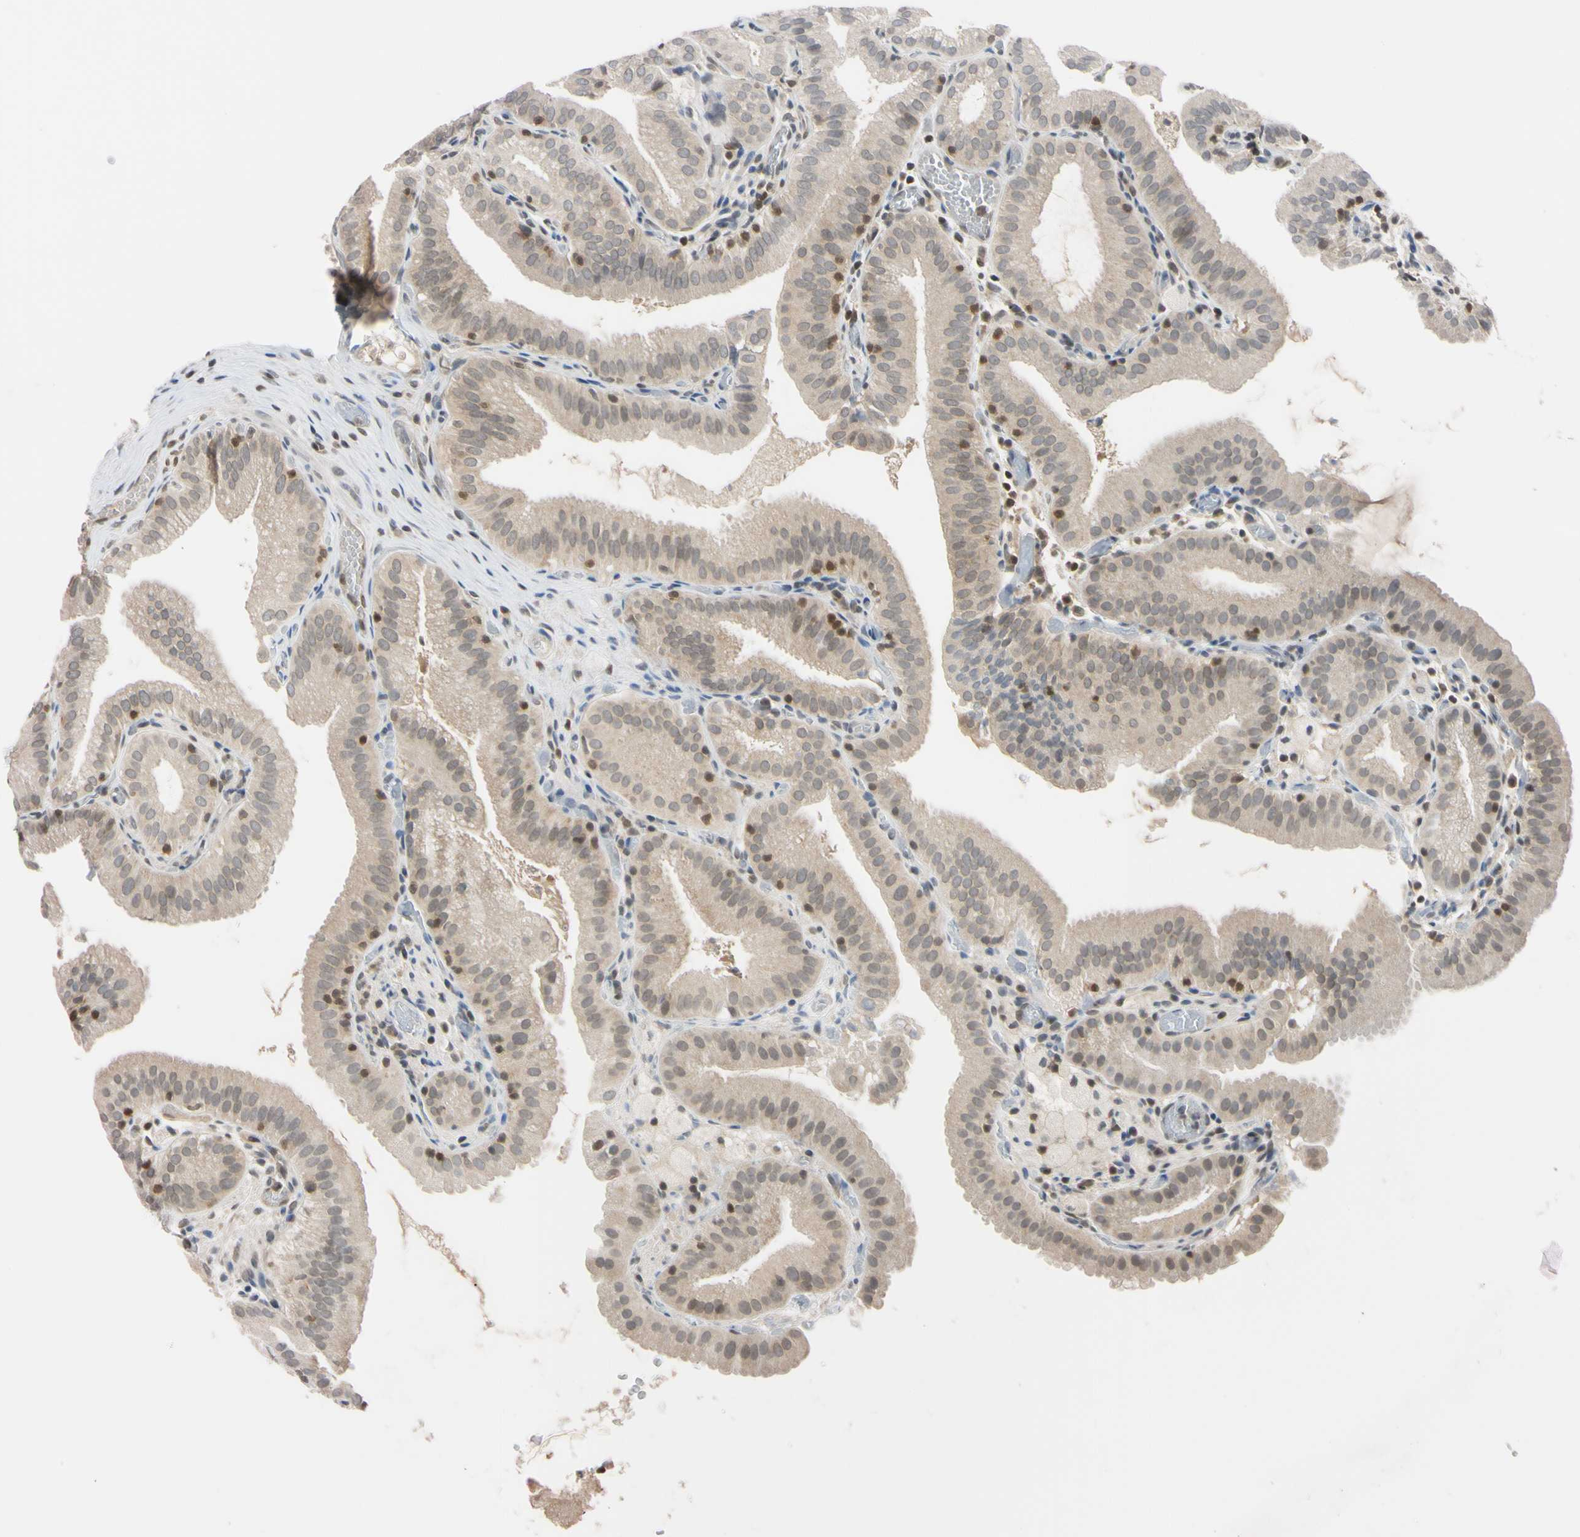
{"staining": {"intensity": "weak", "quantity": ">75%", "location": "cytoplasmic/membranous"}, "tissue": "gallbladder", "cell_type": "Glandular cells", "image_type": "normal", "snomed": [{"axis": "morphology", "description": "Normal tissue, NOS"}, {"axis": "topography", "description": "Gallbladder"}], "caption": "Immunohistochemical staining of normal gallbladder displays weak cytoplasmic/membranous protein positivity in about >75% of glandular cells. (IHC, brightfield microscopy, high magnification).", "gene": "UBE2I", "patient": {"sex": "male", "age": 54}}